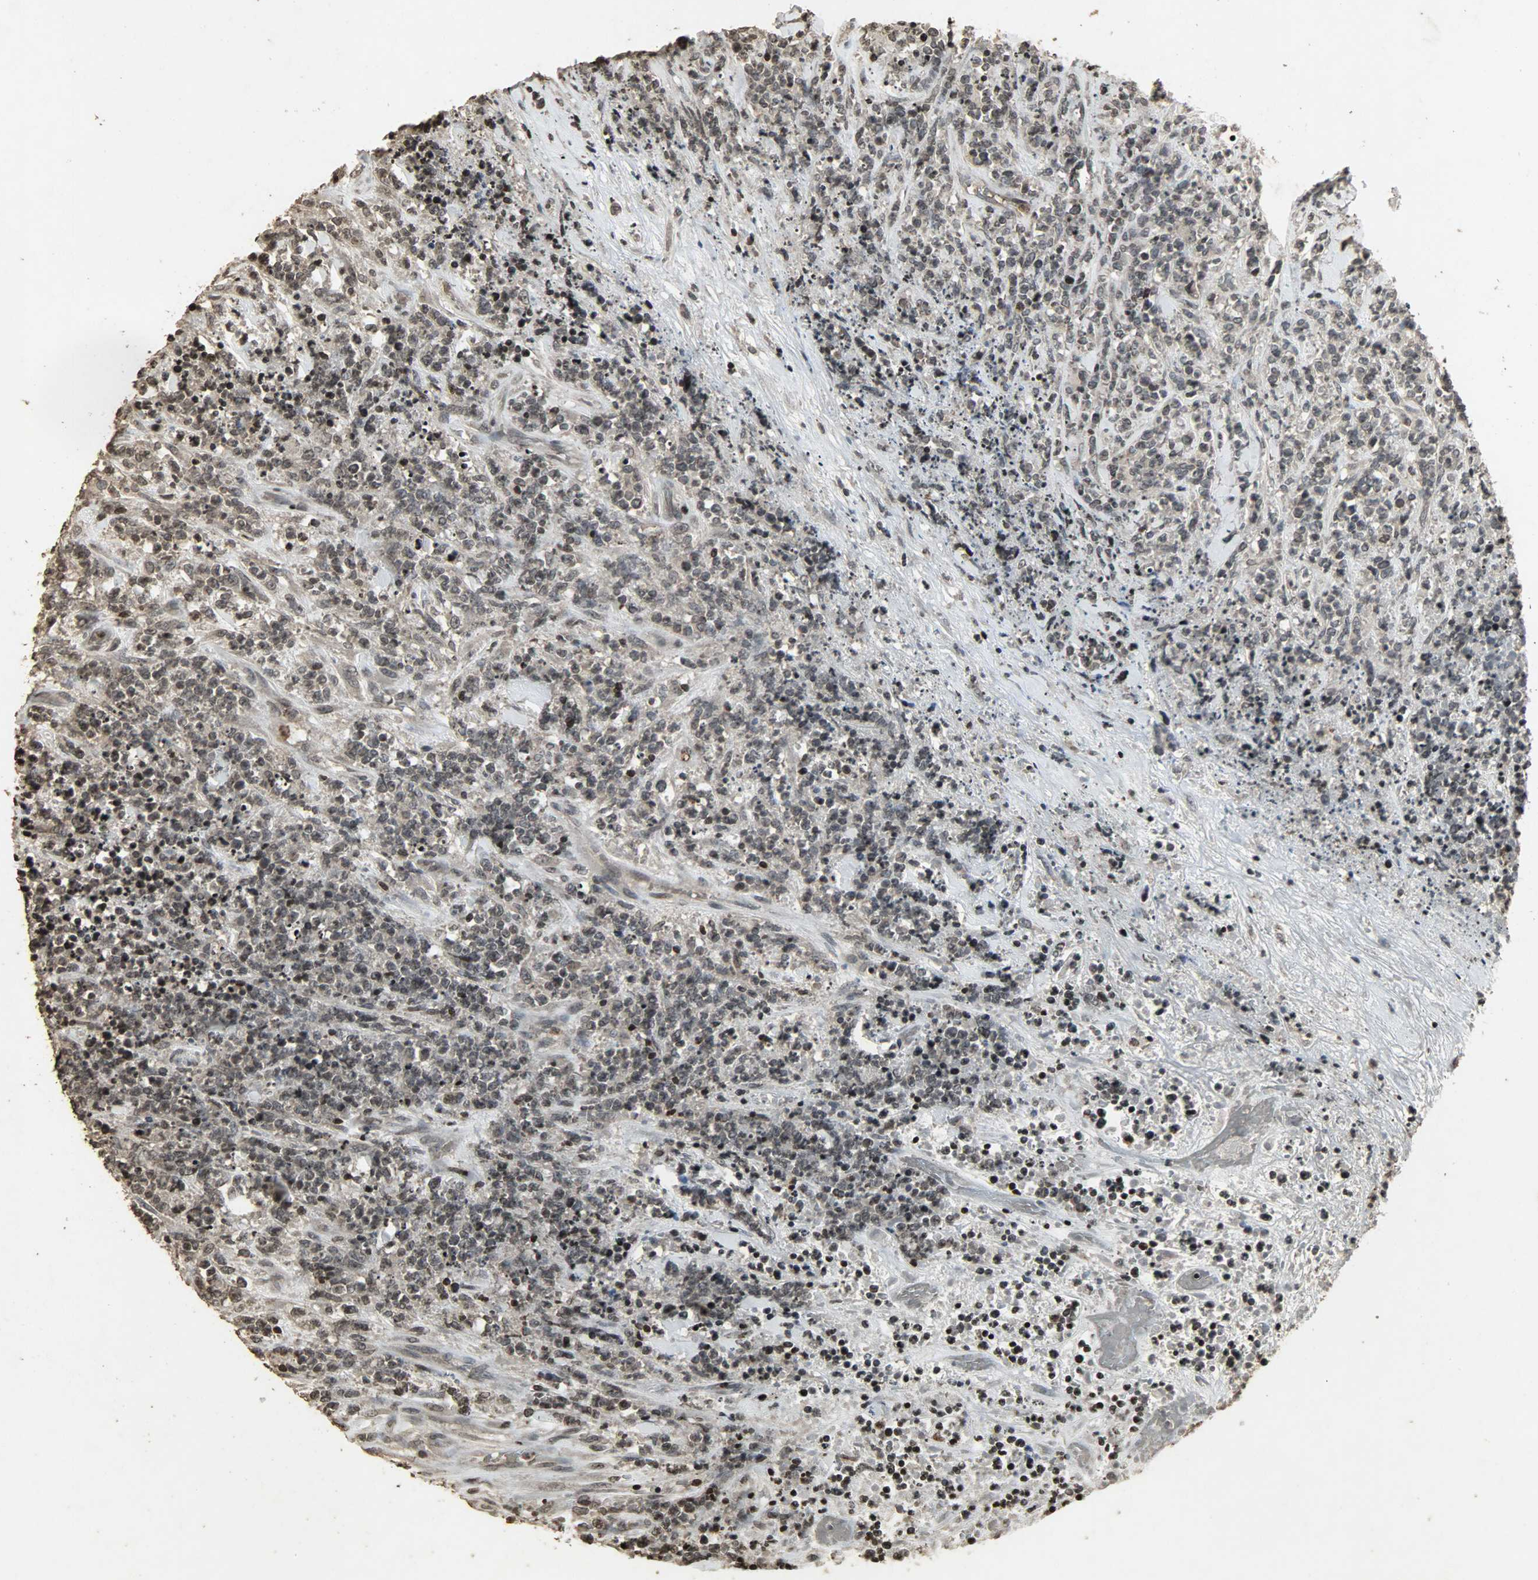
{"staining": {"intensity": "moderate", "quantity": ">75%", "location": "cytoplasmic/membranous,nuclear"}, "tissue": "lymphoma", "cell_type": "Tumor cells", "image_type": "cancer", "snomed": [{"axis": "morphology", "description": "Malignant lymphoma, non-Hodgkin's type, High grade"}, {"axis": "topography", "description": "Soft tissue"}], "caption": "Immunohistochemistry staining of high-grade malignant lymphoma, non-Hodgkin's type, which exhibits medium levels of moderate cytoplasmic/membranous and nuclear expression in about >75% of tumor cells indicating moderate cytoplasmic/membranous and nuclear protein positivity. The staining was performed using DAB (3,3'-diaminobenzidine) (brown) for protein detection and nuclei were counterstained in hematoxylin (blue).", "gene": "PPP3R1", "patient": {"sex": "male", "age": 18}}